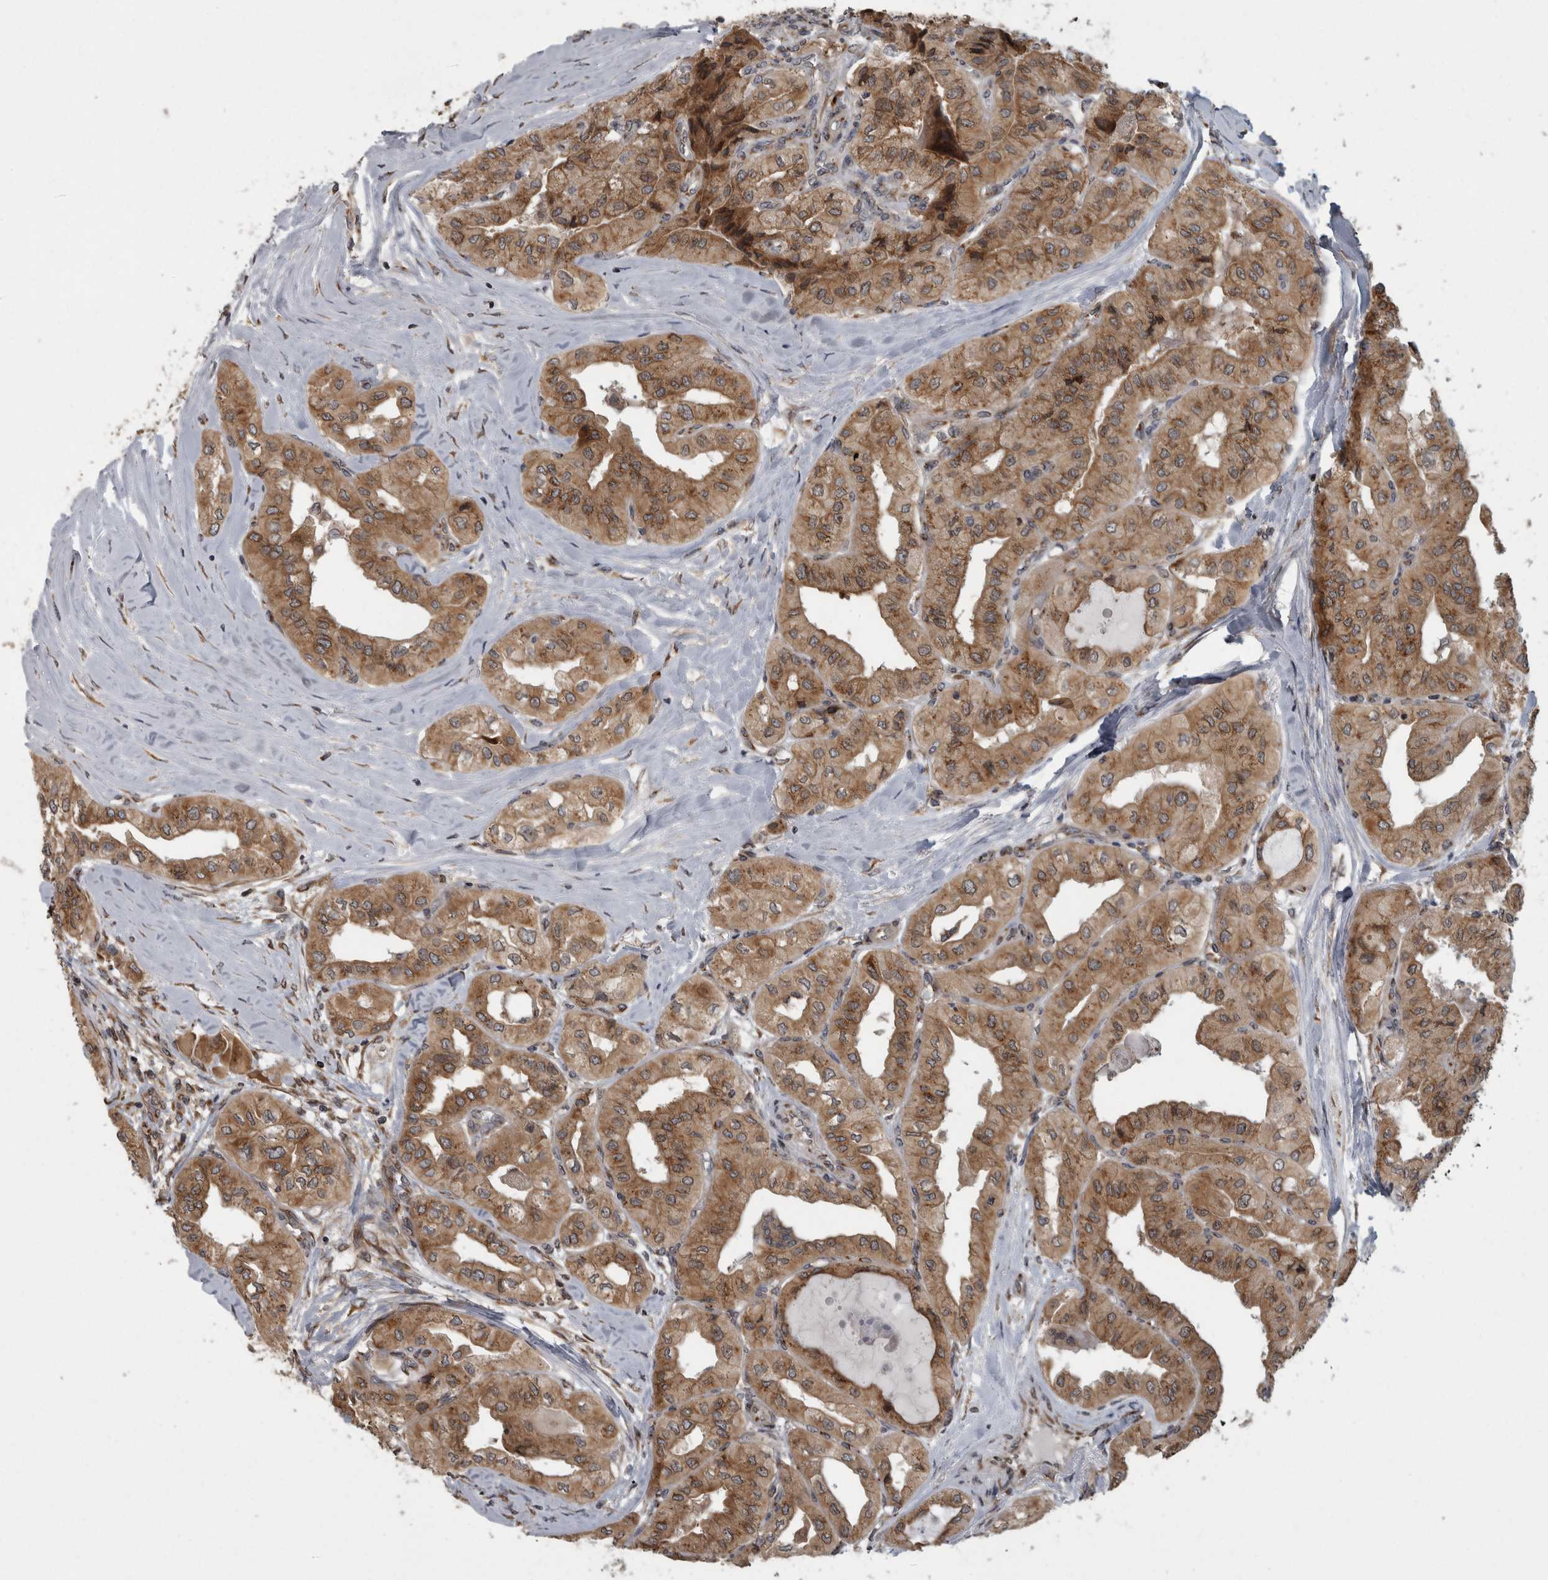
{"staining": {"intensity": "moderate", "quantity": ">75%", "location": "cytoplasmic/membranous"}, "tissue": "thyroid cancer", "cell_type": "Tumor cells", "image_type": "cancer", "snomed": [{"axis": "morphology", "description": "Papillary adenocarcinoma, NOS"}, {"axis": "topography", "description": "Thyroid gland"}], "caption": "The histopathology image exhibits immunohistochemical staining of thyroid cancer. There is moderate cytoplasmic/membranous expression is present in about >75% of tumor cells.", "gene": "LMAN2L", "patient": {"sex": "female", "age": 59}}